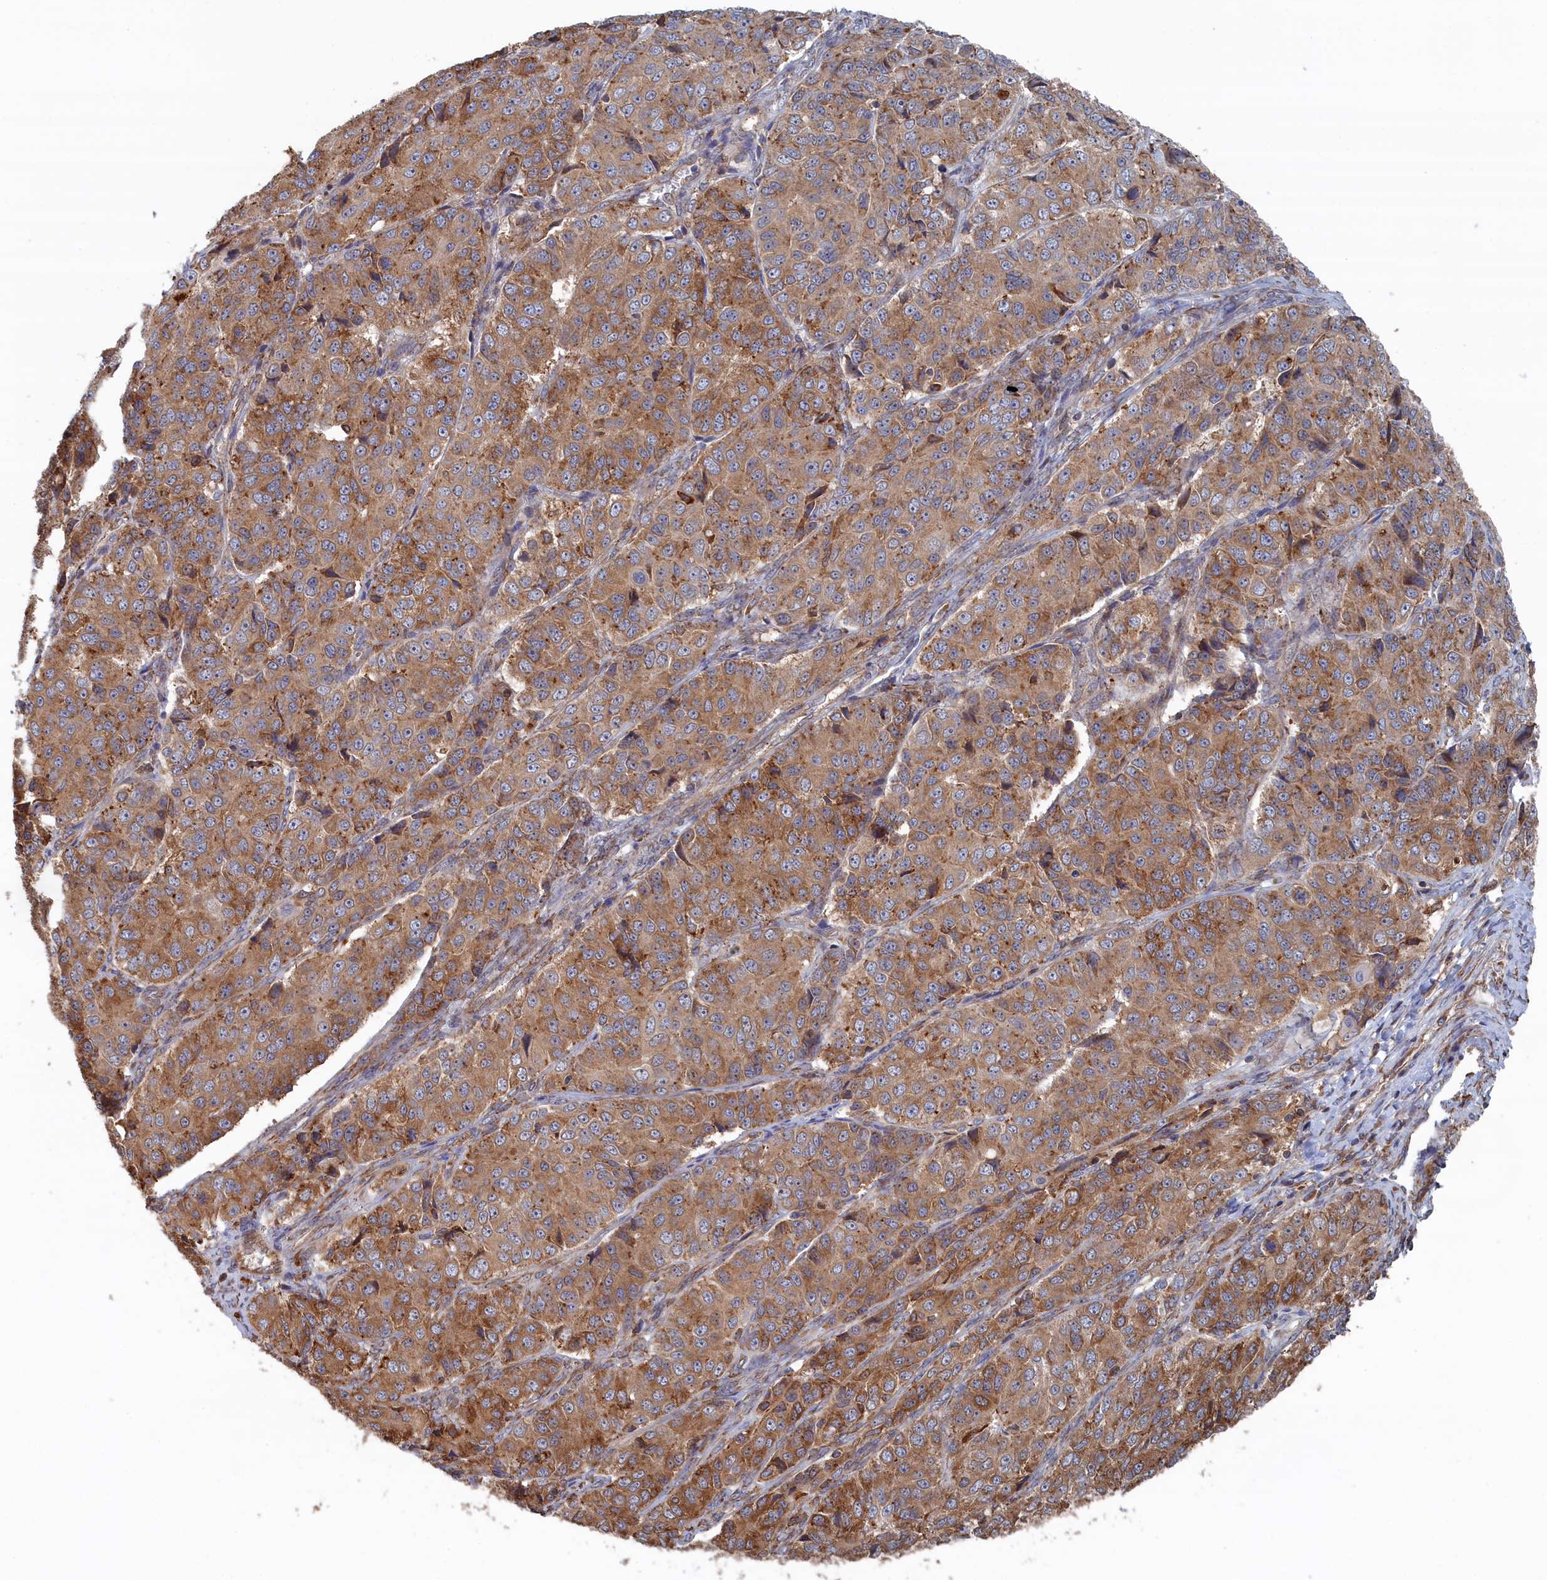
{"staining": {"intensity": "moderate", "quantity": ">75%", "location": "cytoplasmic/membranous"}, "tissue": "ovarian cancer", "cell_type": "Tumor cells", "image_type": "cancer", "snomed": [{"axis": "morphology", "description": "Carcinoma, endometroid"}, {"axis": "topography", "description": "Ovary"}], "caption": "Protein positivity by immunohistochemistry displays moderate cytoplasmic/membranous positivity in about >75% of tumor cells in ovarian cancer (endometroid carcinoma). (DAB IHC, brown staining for protein, blue staining for nuclei).", "gene": "BPIFB6", "patient": {"sex": "female", "age": 51}}